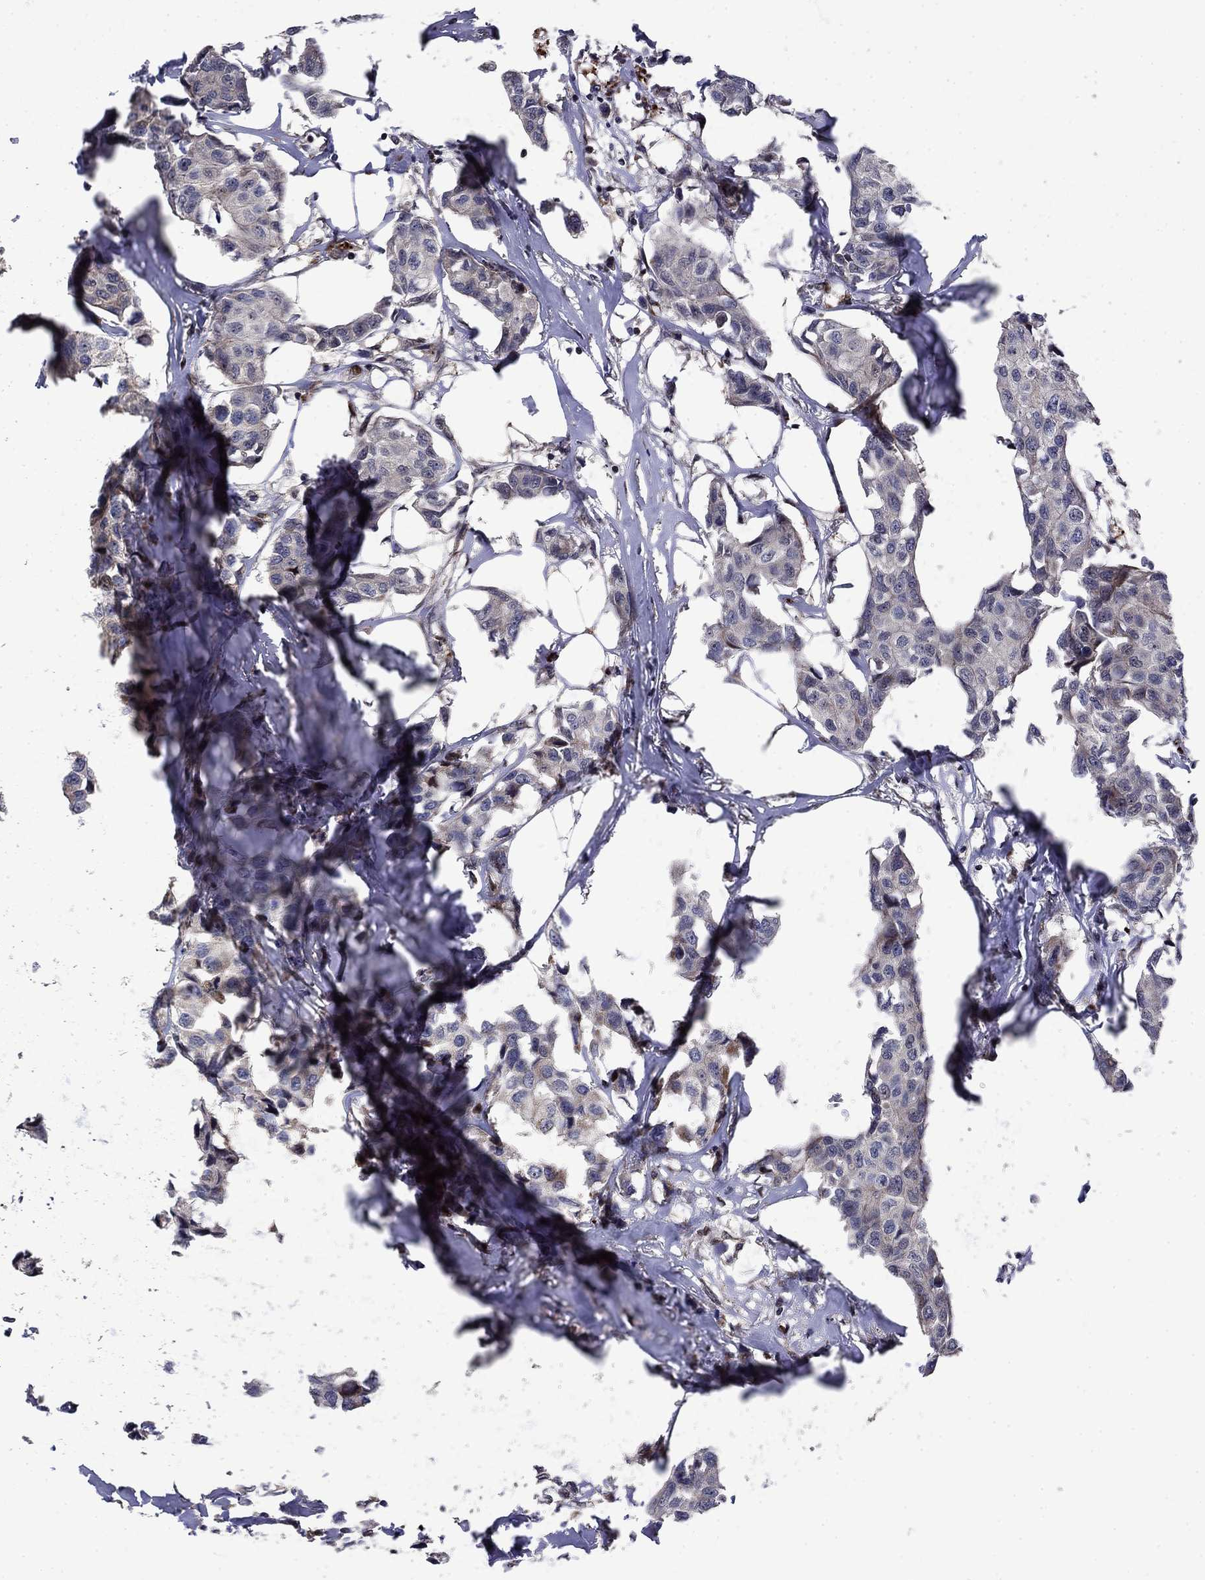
{"staining": {"intensity": "weak", "quantity": "<25%", "location": "cytoplasmic/membranous"}, "tissue": "breast cancer", "cell_type": "Tumor cells", "image_type": "cancer", "snomed": [{"axis": "morphology", "description": "Duct carcinoma"}, {"axis": "topography", "description": "Breast"}], "caption": "This is an immunohistochemistry image of breast invasive ductal carcinoma. There is no positivity in tumor cells.", "gene": "AGTPBP1", "patient": {"sex": "female", "age": 80}}